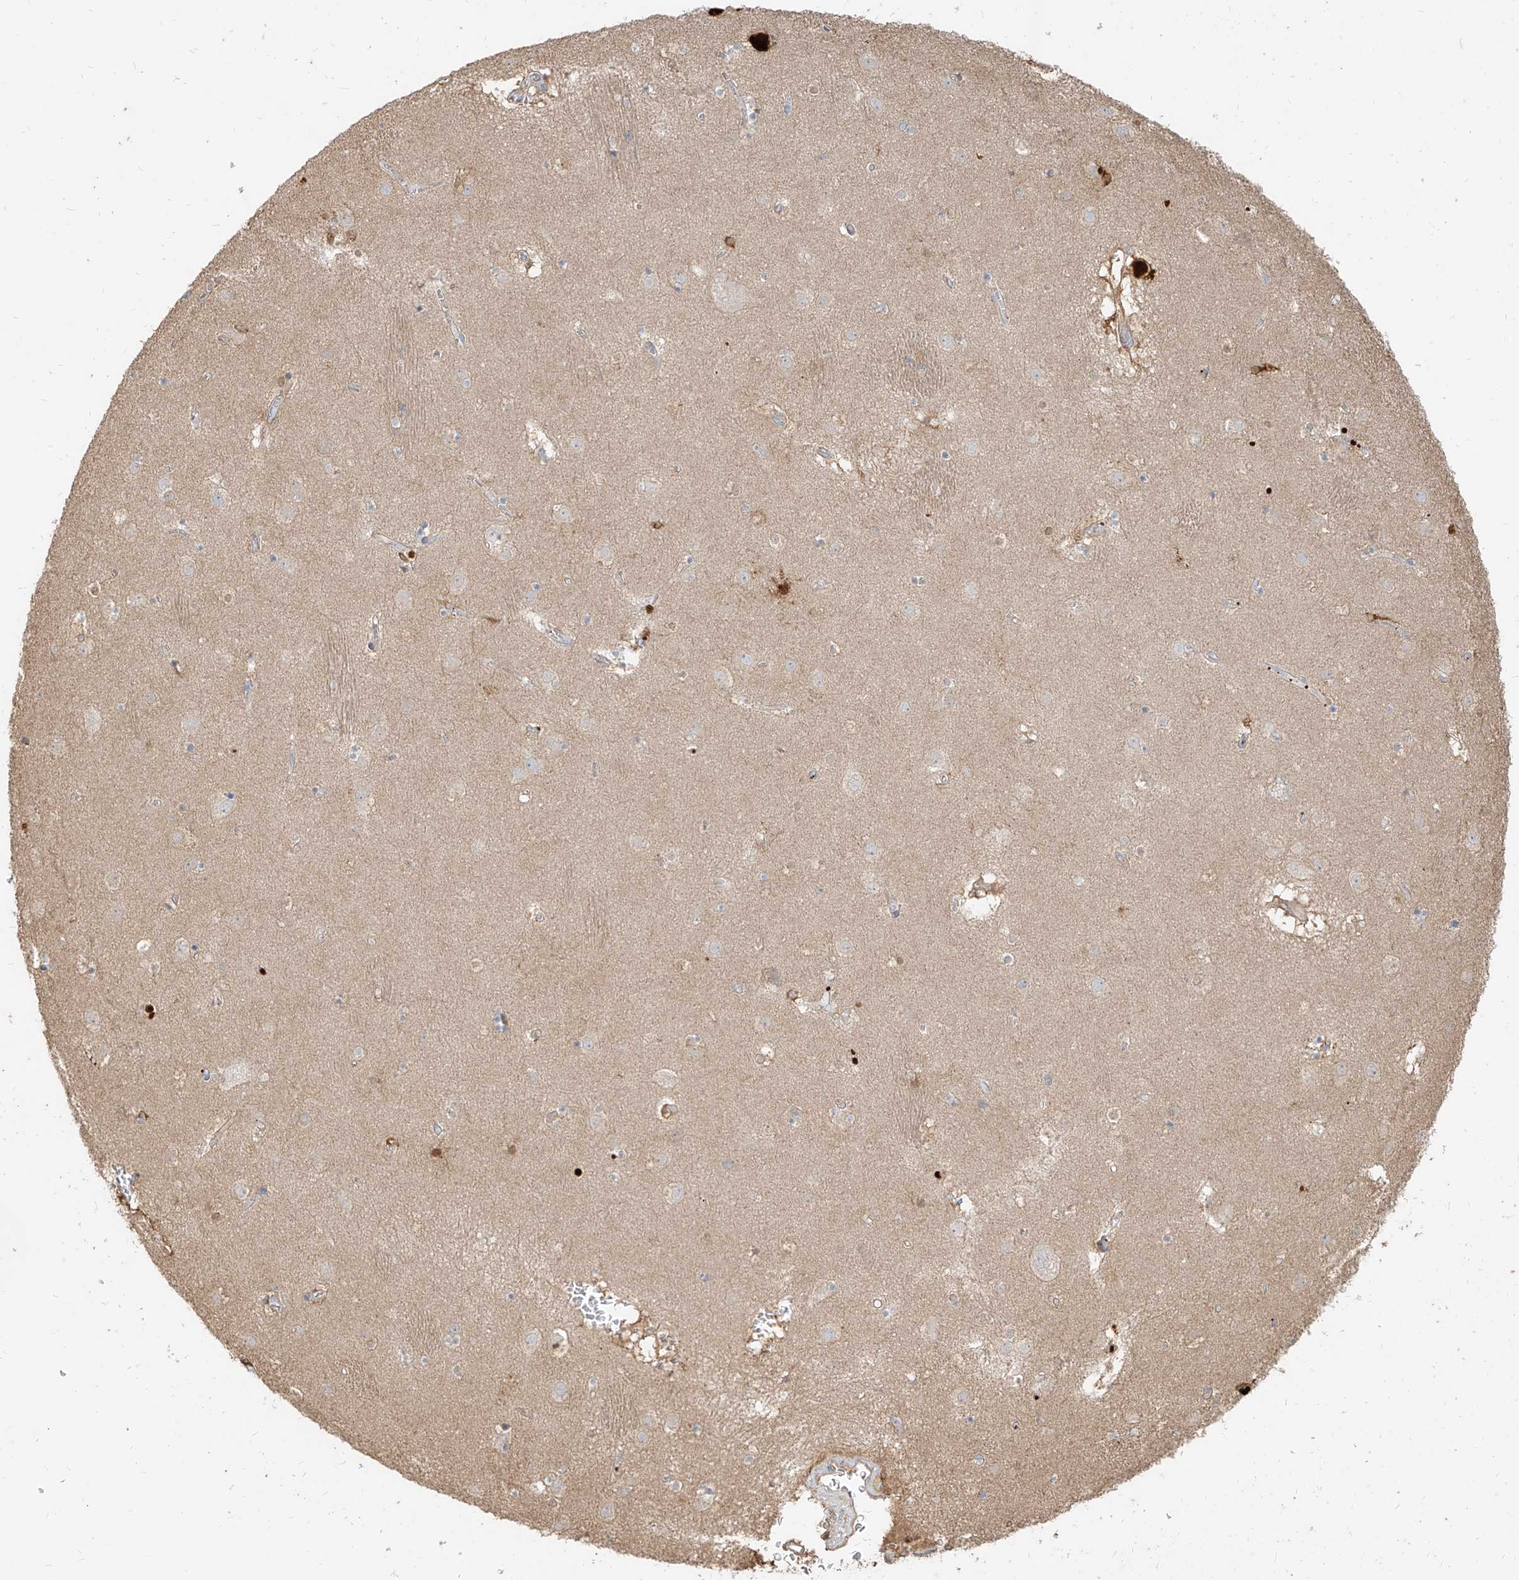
{"staining": {"intensity": "moderate", "quantity": "<25%", "location": "cytoplasmic/membranous"}, "tissue": "caudate", "cell_type": "Glial cells", "image_type": "normal", "snomed": [{"axis": "morphology", "description": "Normal tissue, NOS"}, {"axis": "topography", "description": "Lateral ventricle wall"}], "caption": "A brown stain labels moderate cytoplasmic/membranous expression of a protein in glial cells of normal caudate. (DAB = brown stain, brightfield microscopy at high magnification).", "gene": "PGD", "patient": {"sex": "male", "age": 70}}